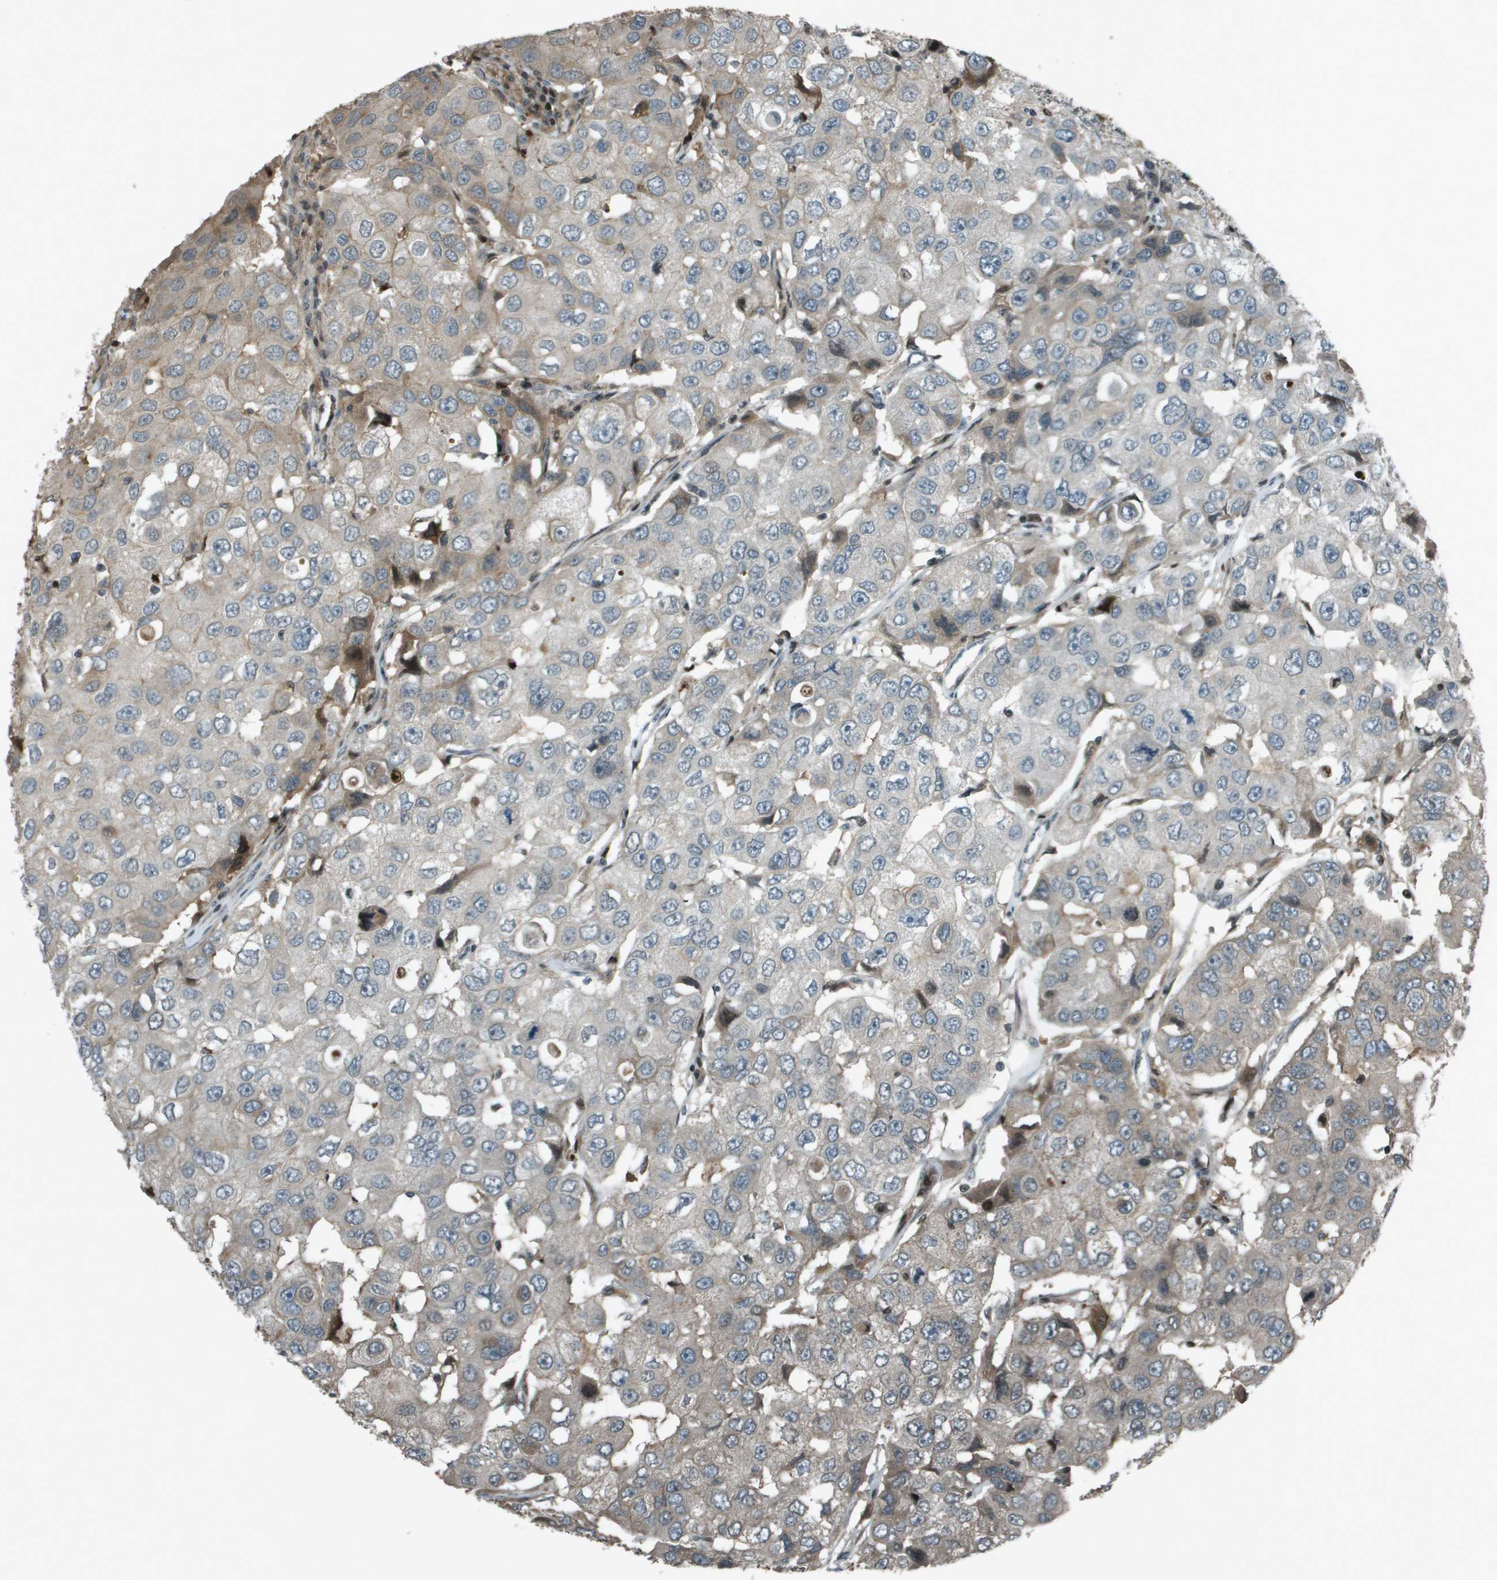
{"staining": {"intensity": "weak", "quantity": "<25%", "location": "cytoplasmic/membranous"}, "tissue": "breast cancer", "cell_type": "Tumor cells", "image_type": "cancer", "snomed": [{"axis": "morphology", "description": "Duct carcinoma"}, {"axis": "topography", "description": "Breast"}], "caption": "A photomicrograph of human breast intraductal carcinoma is negative for staining in tumor cells.", "gene": "CXCL12", "patient": {"sex": "female", "age": 27}}